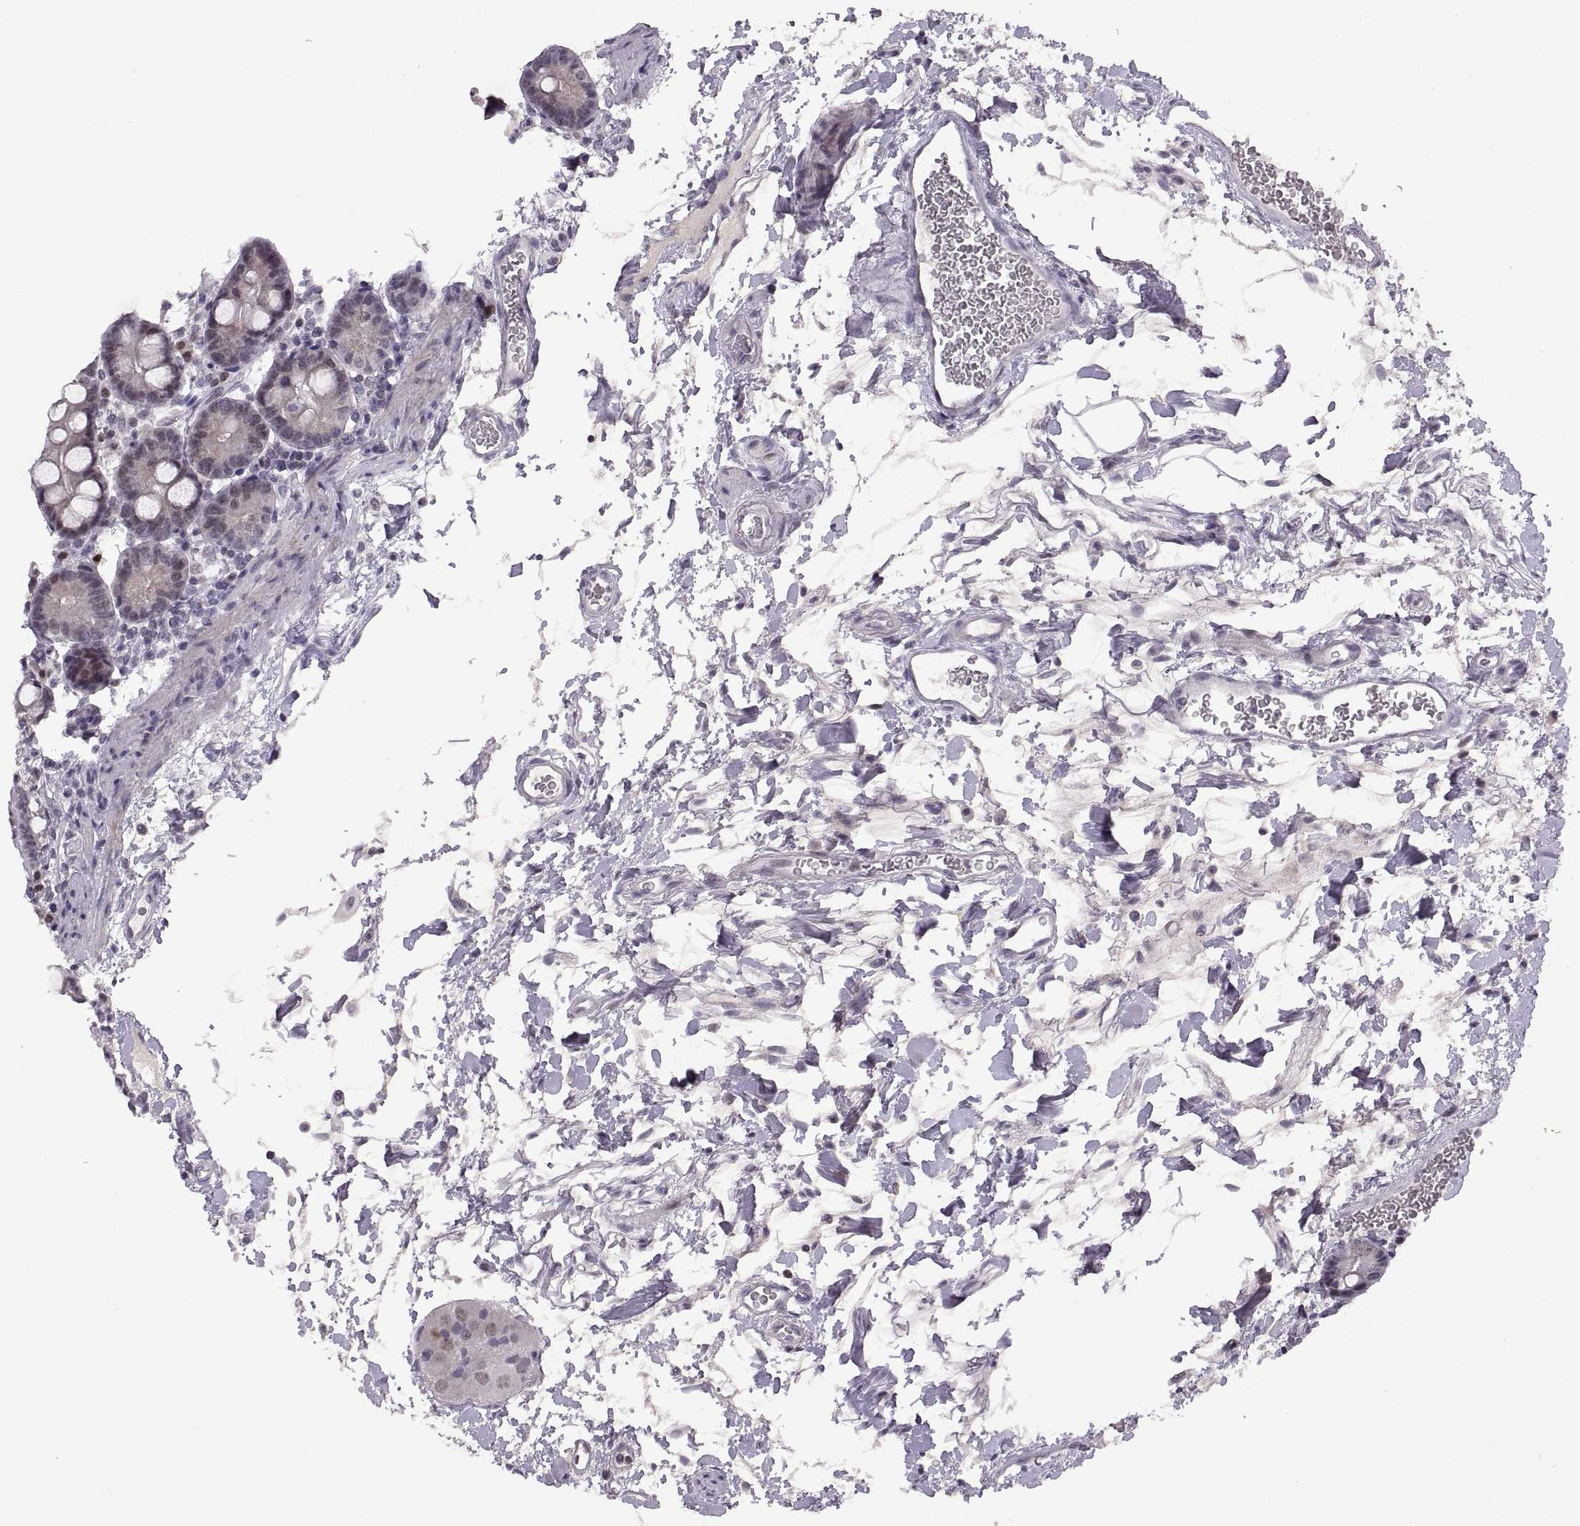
{"staining": {"intensity": "weak", "quantity": "25%-75%", "location": "cytoplasmic/membranous,nuclear"}, "tissue": "small intestine", "cell_type": "Glandular cells", "image_type": "normal", "snomed": [{"axis": "morphology", "description": "Normal tissue, NOS"}, {"axis": "topography", "description": "Small intestine"}], "caption": "Unremarkable small intestine reveals weak cytoplasmic/membranous,nuclear staining in approximately 25%-75% of glandular cells, visualized by immunohistochemistry. (DAB (3,3'-diaminobenzidine) = brown stain, brightfield microscopy at high magnification).", "gene": "NEK2", "patient": {"sex": "female", "age": 44}}